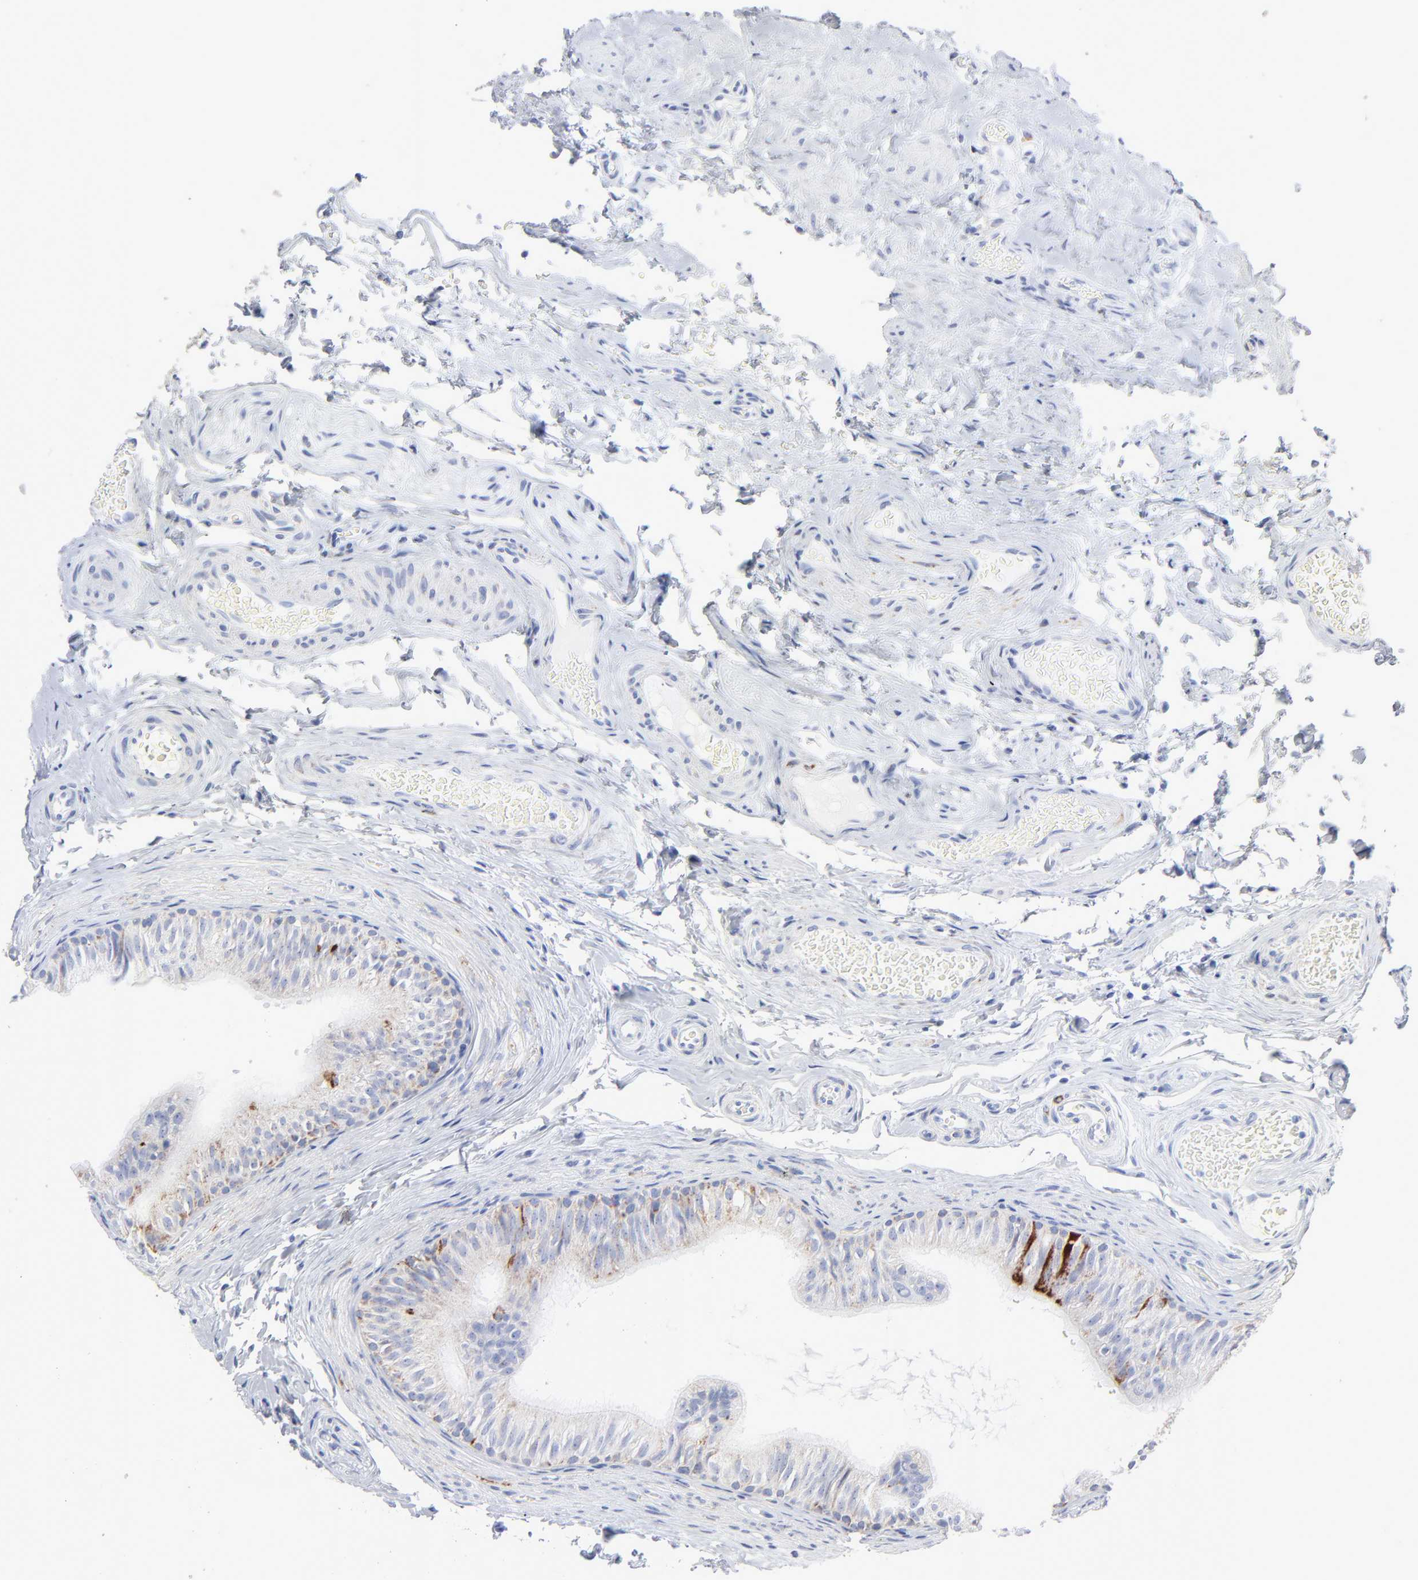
{"staining": {"intensity": "strong", "quantity": "<25%", "location": "cytoplasmic/membranous"}, "tissue": "epididymis", "cell_type": "Glandular cells", "image_type": "normal", "snomed": [{"axis": "morphology", "description": "Normal tissue, NOS"}, {"axis": "topography", "description": "Testis"}, {"axis": "topography", "description": "Epididymis"}], "caption": "Benign epididymis demonstrates strong cytoplasmic/membranous staining in approximately <25% of glandular cells (brown staining indicates protein expression, while blue staining denotes nuclei)..", "gene": "CHCHD10", "patient": {"sex": "male", "age": 36}}